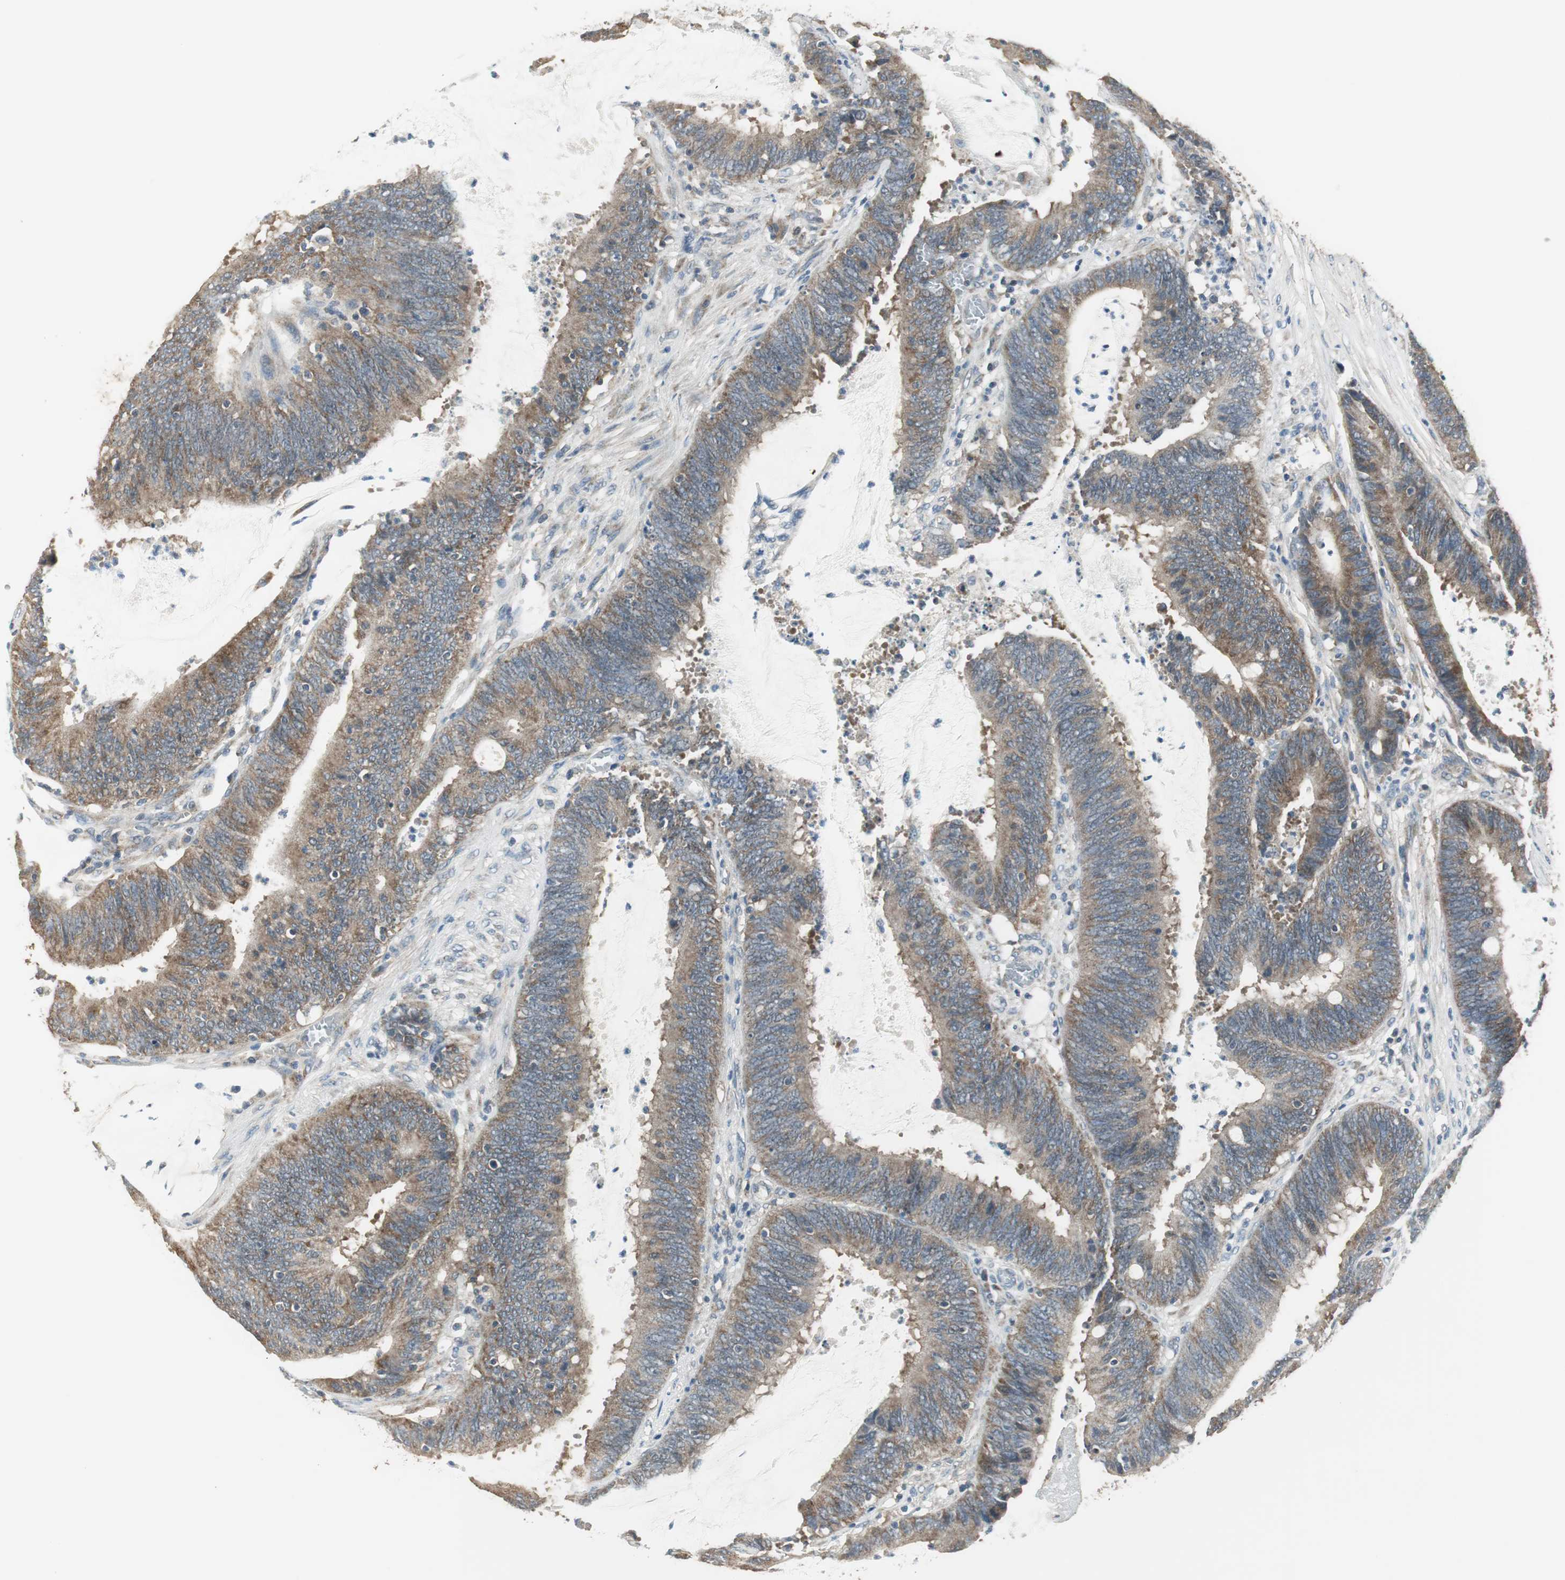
{"staining": {"intensity": "moderate", "quantity": ">75%", "location": "cytoplasmic/membranous"}, "tissue": "colorectal cancer", "cell_type": "Tumor cells", "image_type": "cancer", "snomed": [{"axis": "morphology", "description": "Adenocarcinoma, NOS"}, {"axis": "topography", "description": "Rectum"}], "caption": "Human colorectal cancer stained for a protein (brown) shows moderate cytoplasmic/membranous positive staining in about >75% of tumor cells.", "gene": "MSTO1", "patient": {"sex": "female", "age": 66}}